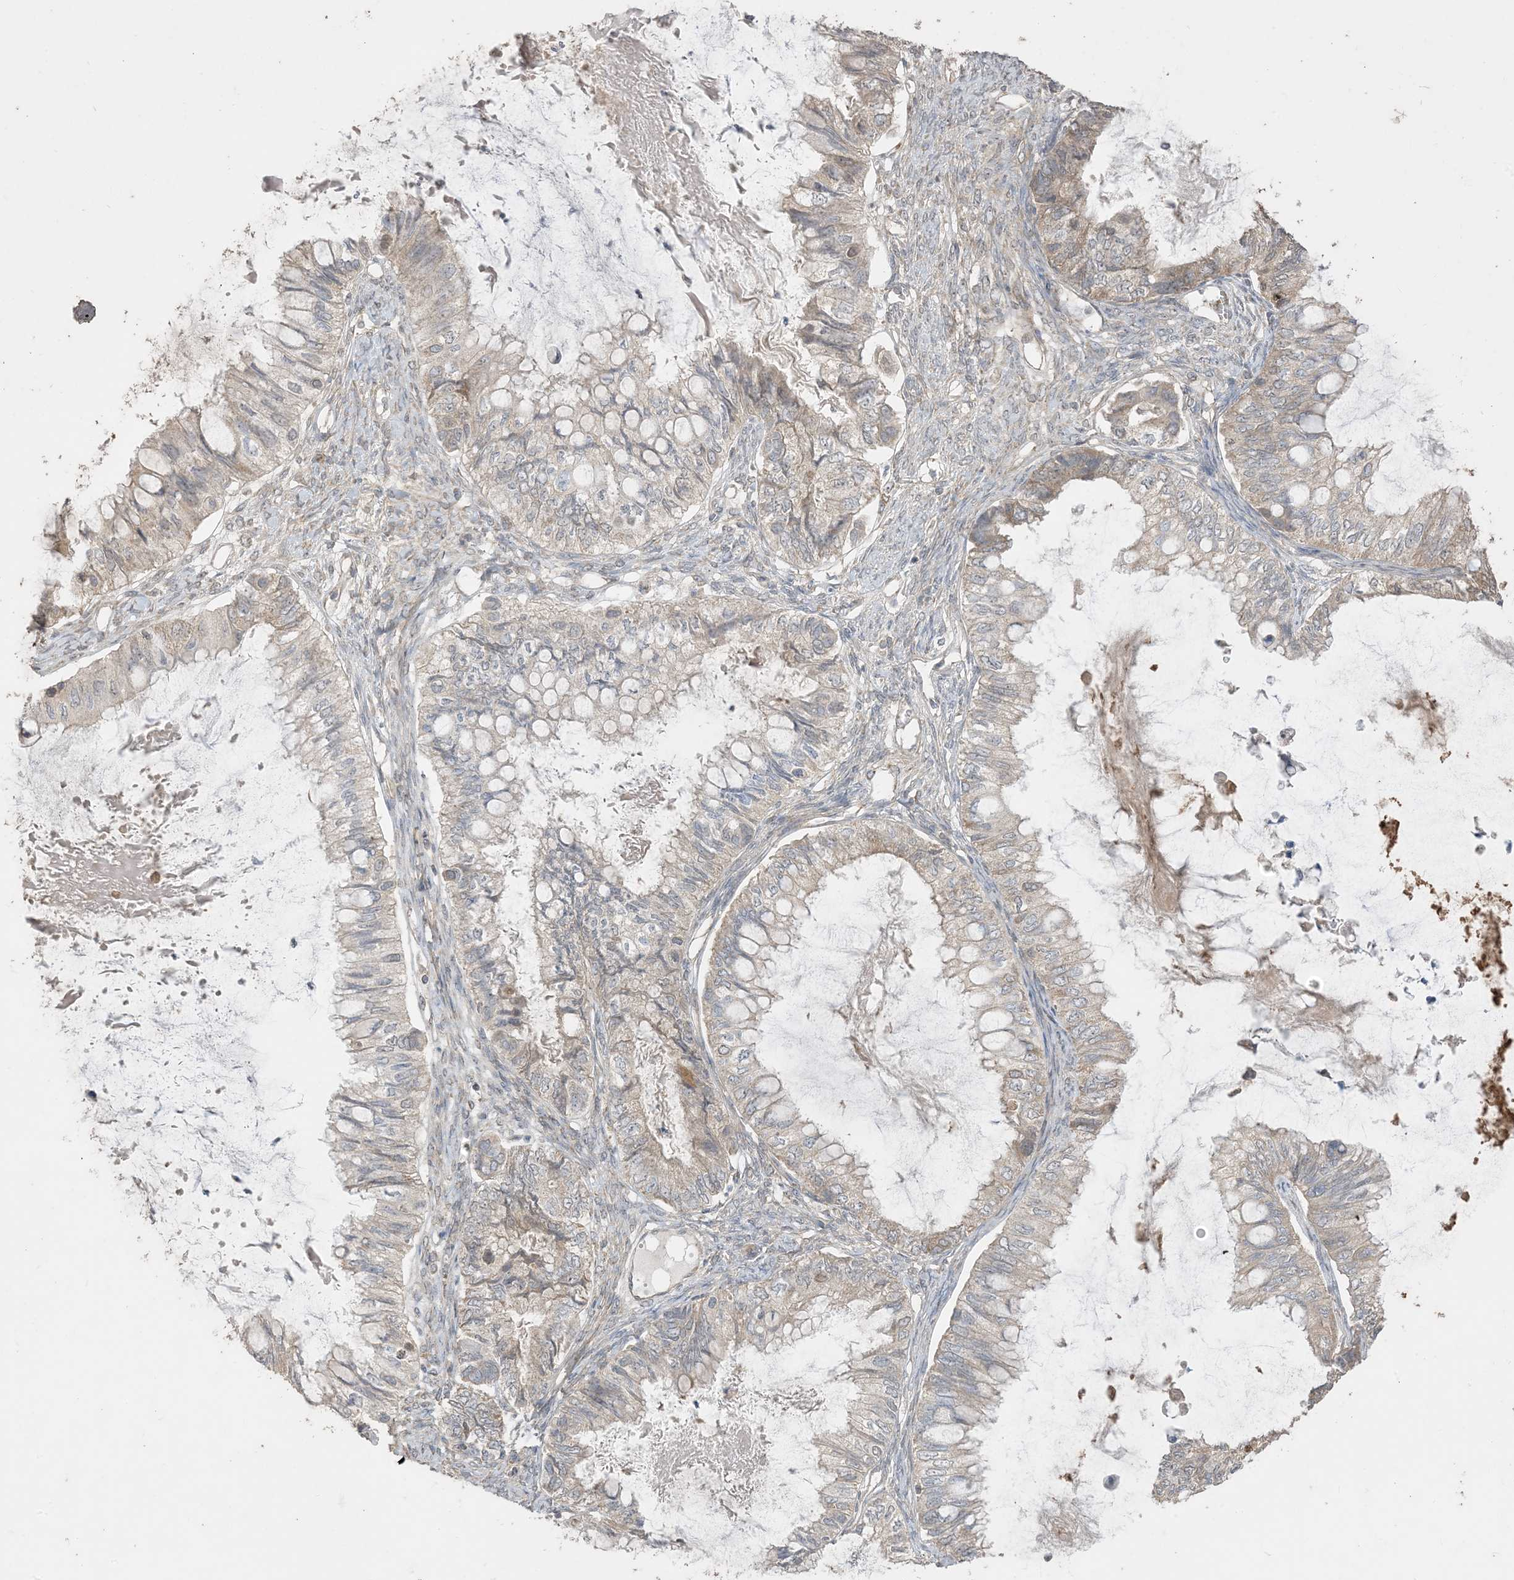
{"staining": {"intensity": "moderate", "quantity": ">75%", "location": "cytoplasmic/membranous"}, "tissue": "ovarian cancer", "cell_type": "Tumor cells", "image_type": "cancer", "snomed": [{"axis": "morphology", "description": "Cystadenocarcinoma, mucinous, NOS"}, {"axis": "topography", "description": "Ovary"}], "caption": "Immunohistochemical staining of ovarian cancer (mucinous cystadenocarcinoma) demonstrates moderate cytoplasmic/membranous protein positivity in about >75% of tumor cells.", "gene": "SIRT3", "patient": {"sex": "female", "age": 80}}